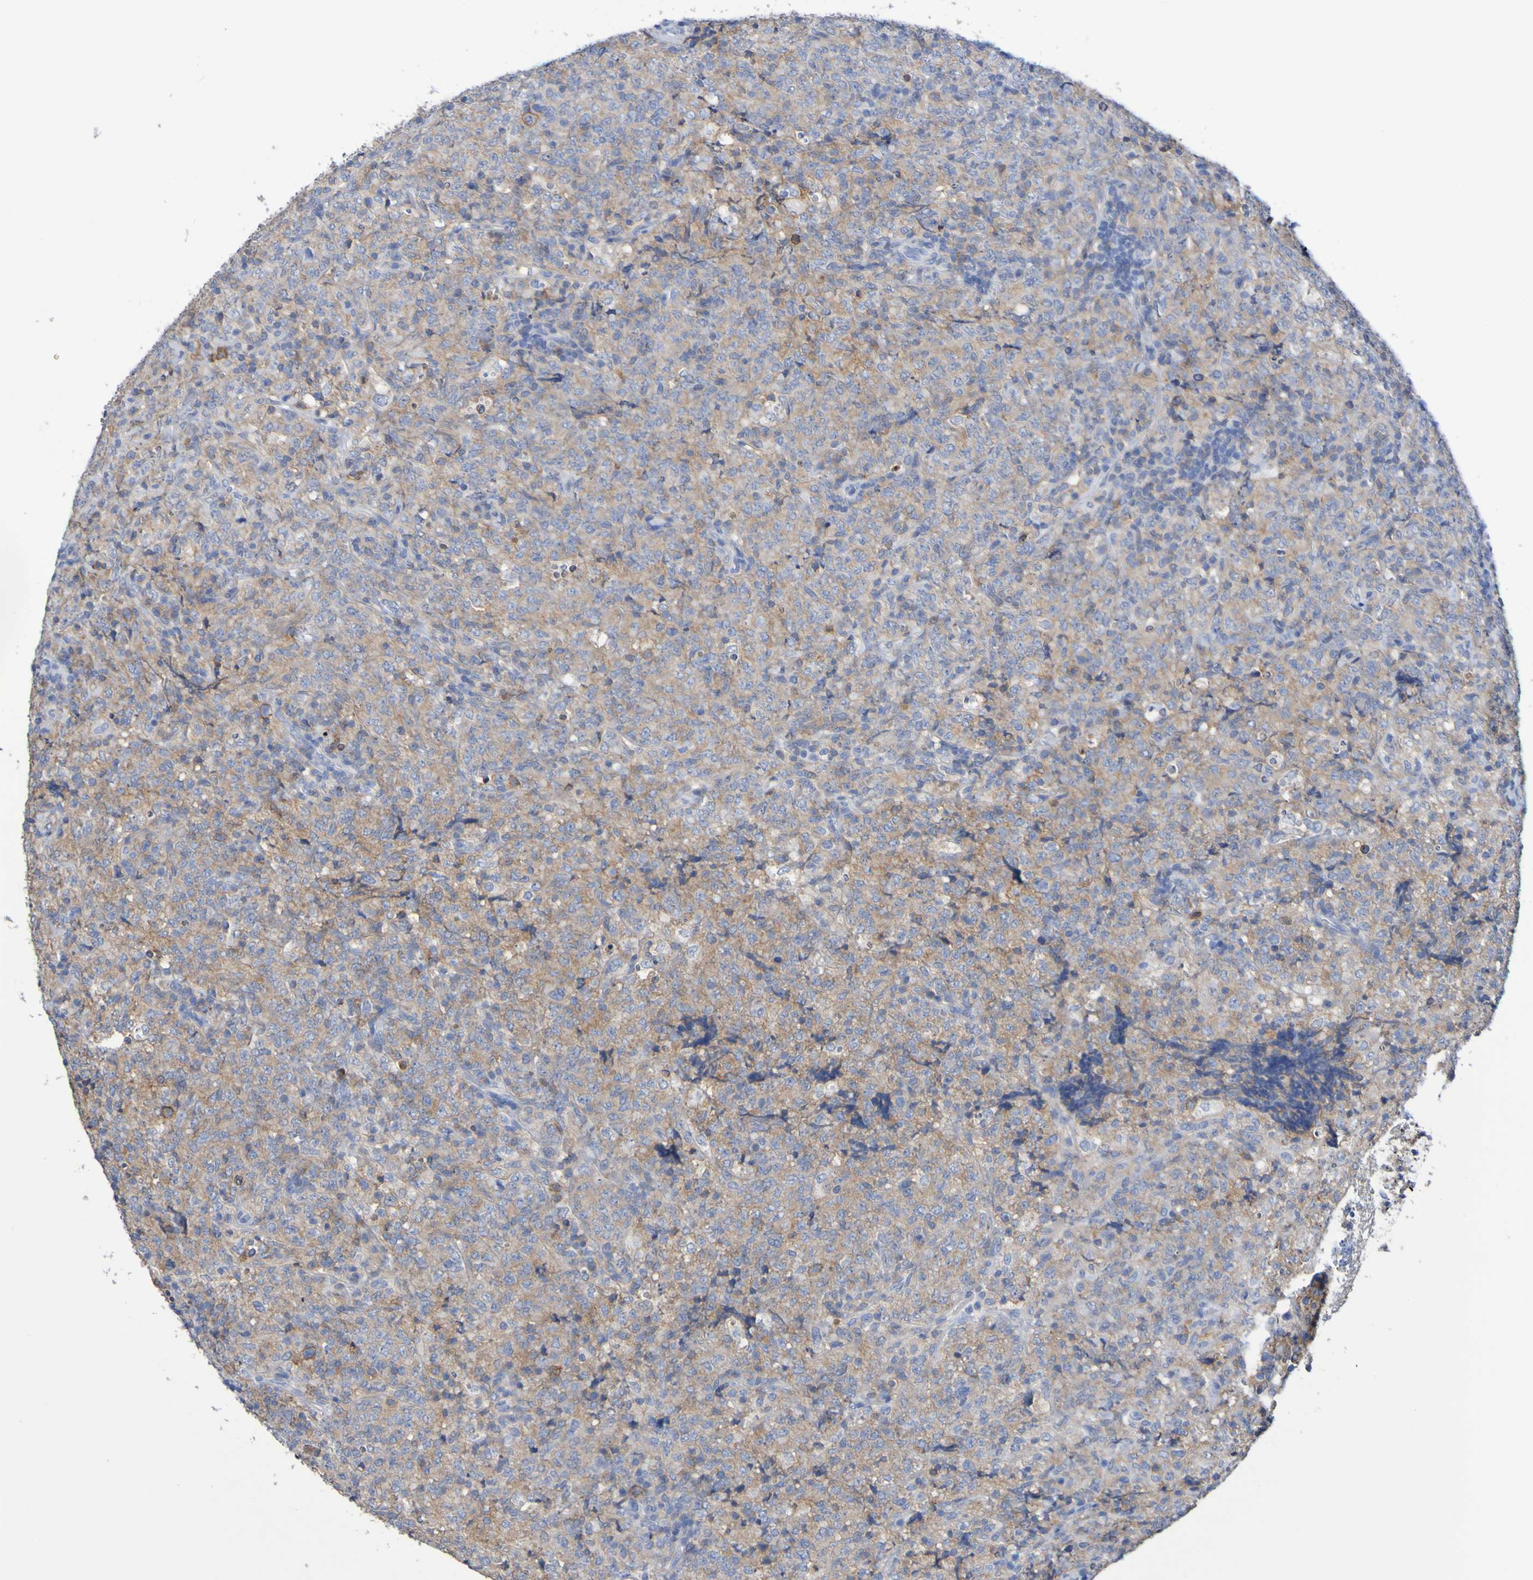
{"staining": {"intensity": "weak", "quantity": "25%-75%", "location": "cytoplasmic/membranous"}, "tissue": "lymphoma", "cell_type": "Tumor cells", "image_type": "cancer", "snomed": [{"axis": "morphology", "description": "Malignant lymphoma, non-Hodgkin's type, High grade"}, {"axis": "topography", "description": "Tonsil"}], "caption": "A brown stain highlights weak cytoplasmic/membranous staining of a protein in human malignant lymphoma, non-Hodgkin's type (high-grade) tumor cells.", "gene": "SLC3A2", "patient": {"sex": "female", "age": 36}}